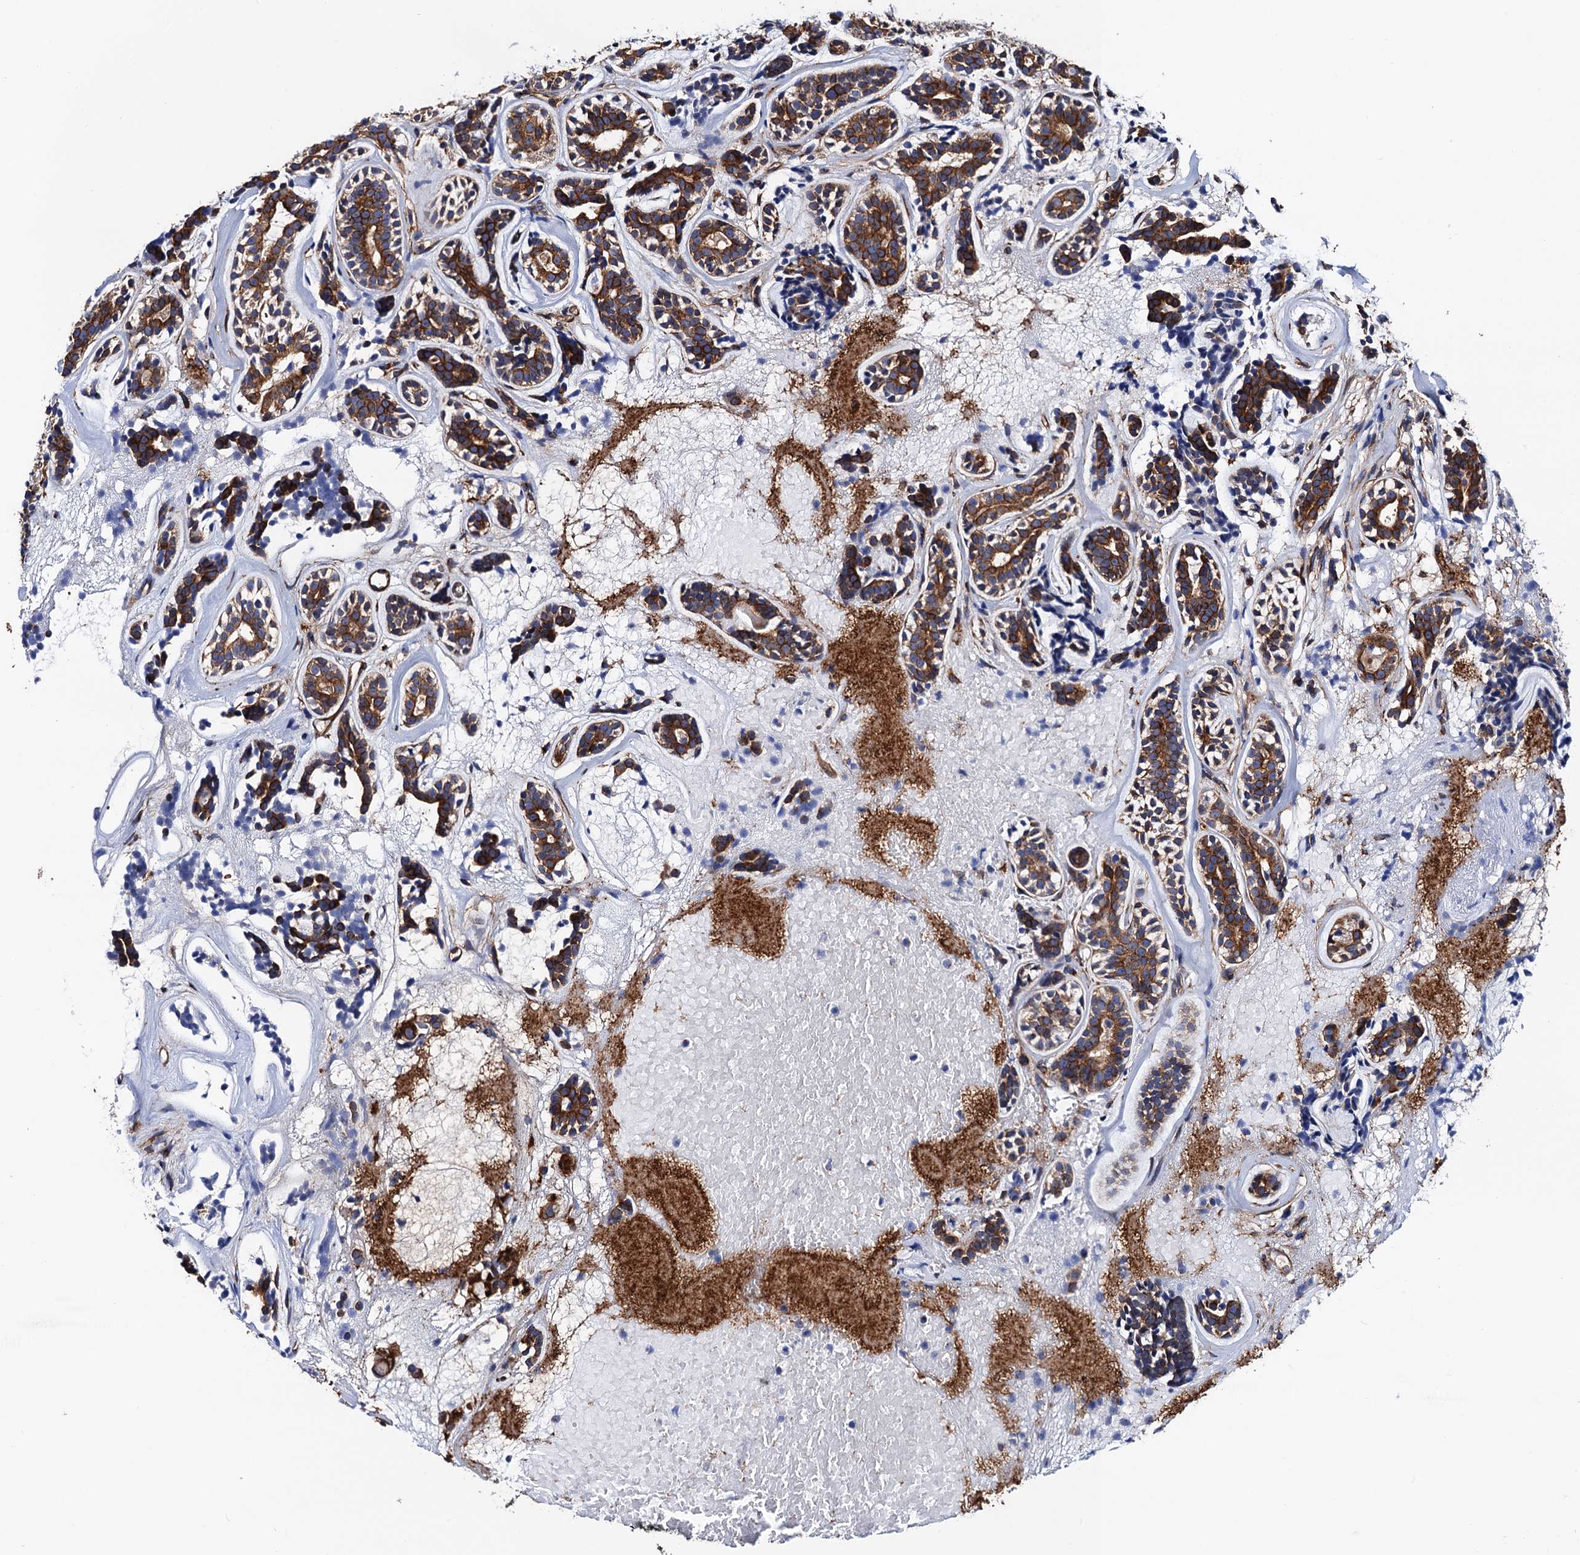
{"staining": {"intensity": "strong", "quantity": ">75%", "location": "cytoplasmic/membranous"}, "tissue": "head and neck cancer", "cell_type": "Tumor cells", "image_type": "cancer", "snomed": [{"axis": "morphology", "description": "Adenocarcinoma, NOS"}, {"axis": "topography", "description": "Subcutis"}, {"axis": "topography", "description": "Head-Neck"}], "caption": "This is an image of immunohistochemistry staining of head and neck adenocarcinoma, which shows strong positivity in the cytoplasmic/membranous of tumor cells.", "gene": "ZDHHC18", "patient": {"sex": "female", "age": 73}}